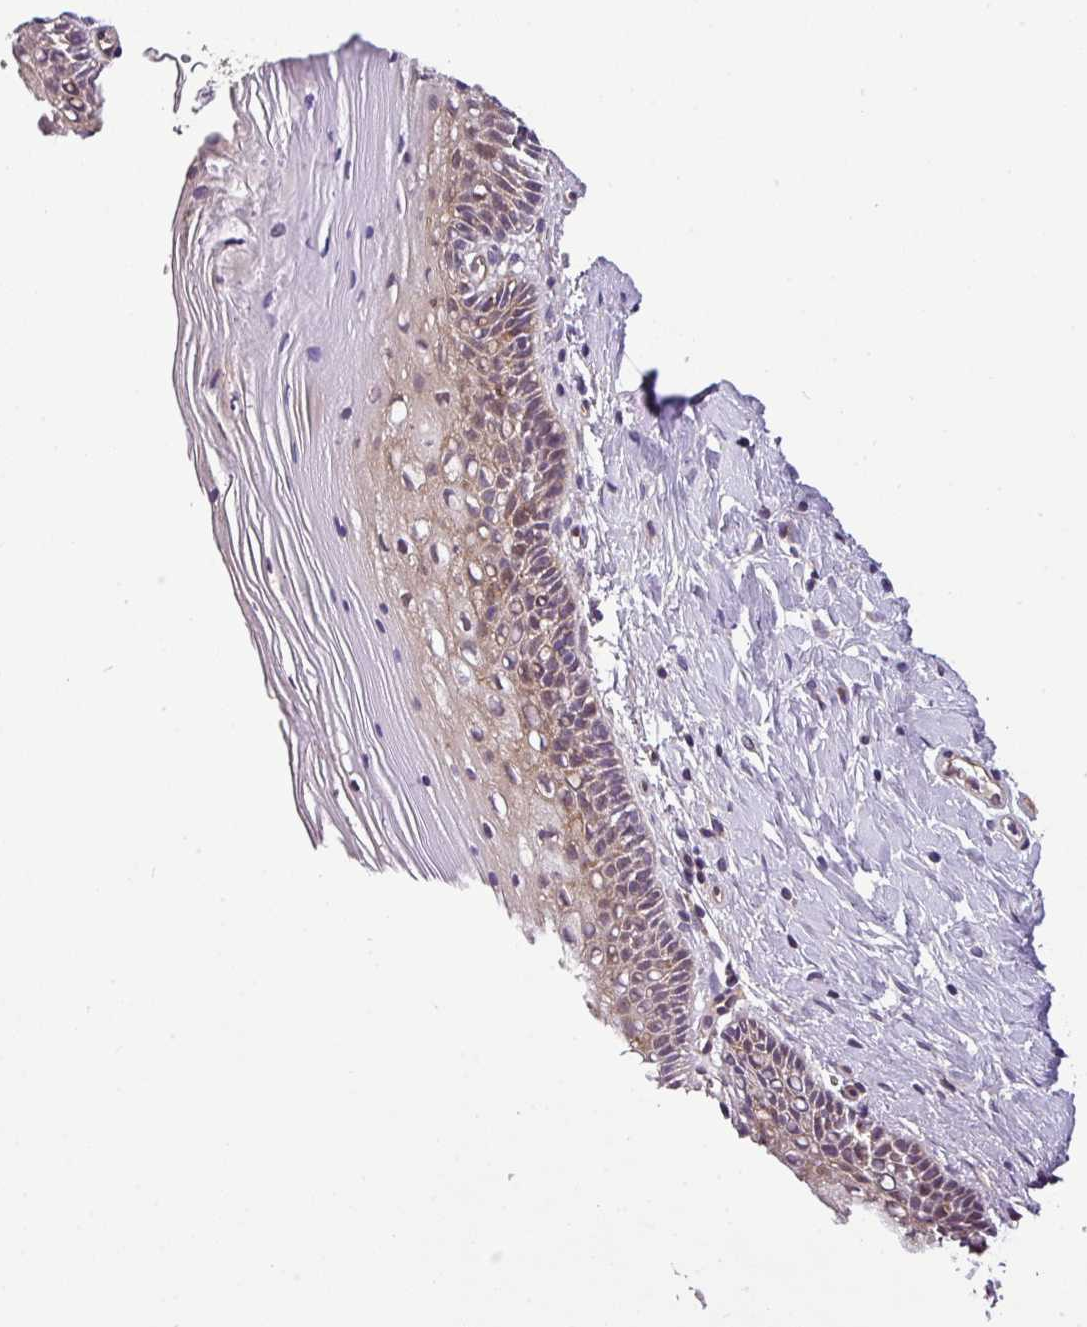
{"staining": {"intensity": "weak", "quantity": "<25%", "location": "cytoplasmic/membranous"}, "tissue": "cervix", "cell_type": "Glandular cells", "image_type": "normal", "snomed": [{"axis": "morphology", "description": "Normal tissue, NOS"}, {"axis": "topography", "description": "Cervix"}], "caption": "Immunohistochemistry (IHC) of unremarkable cervix exhibits no positivity in glandular cells. (DAB (3,3'-diaminobenzidine) immunohistochemistry visualized using brightfield microscopy, high magnification).", "gene": "CASS4", "patient": {"sex": "female", "age": 36}}